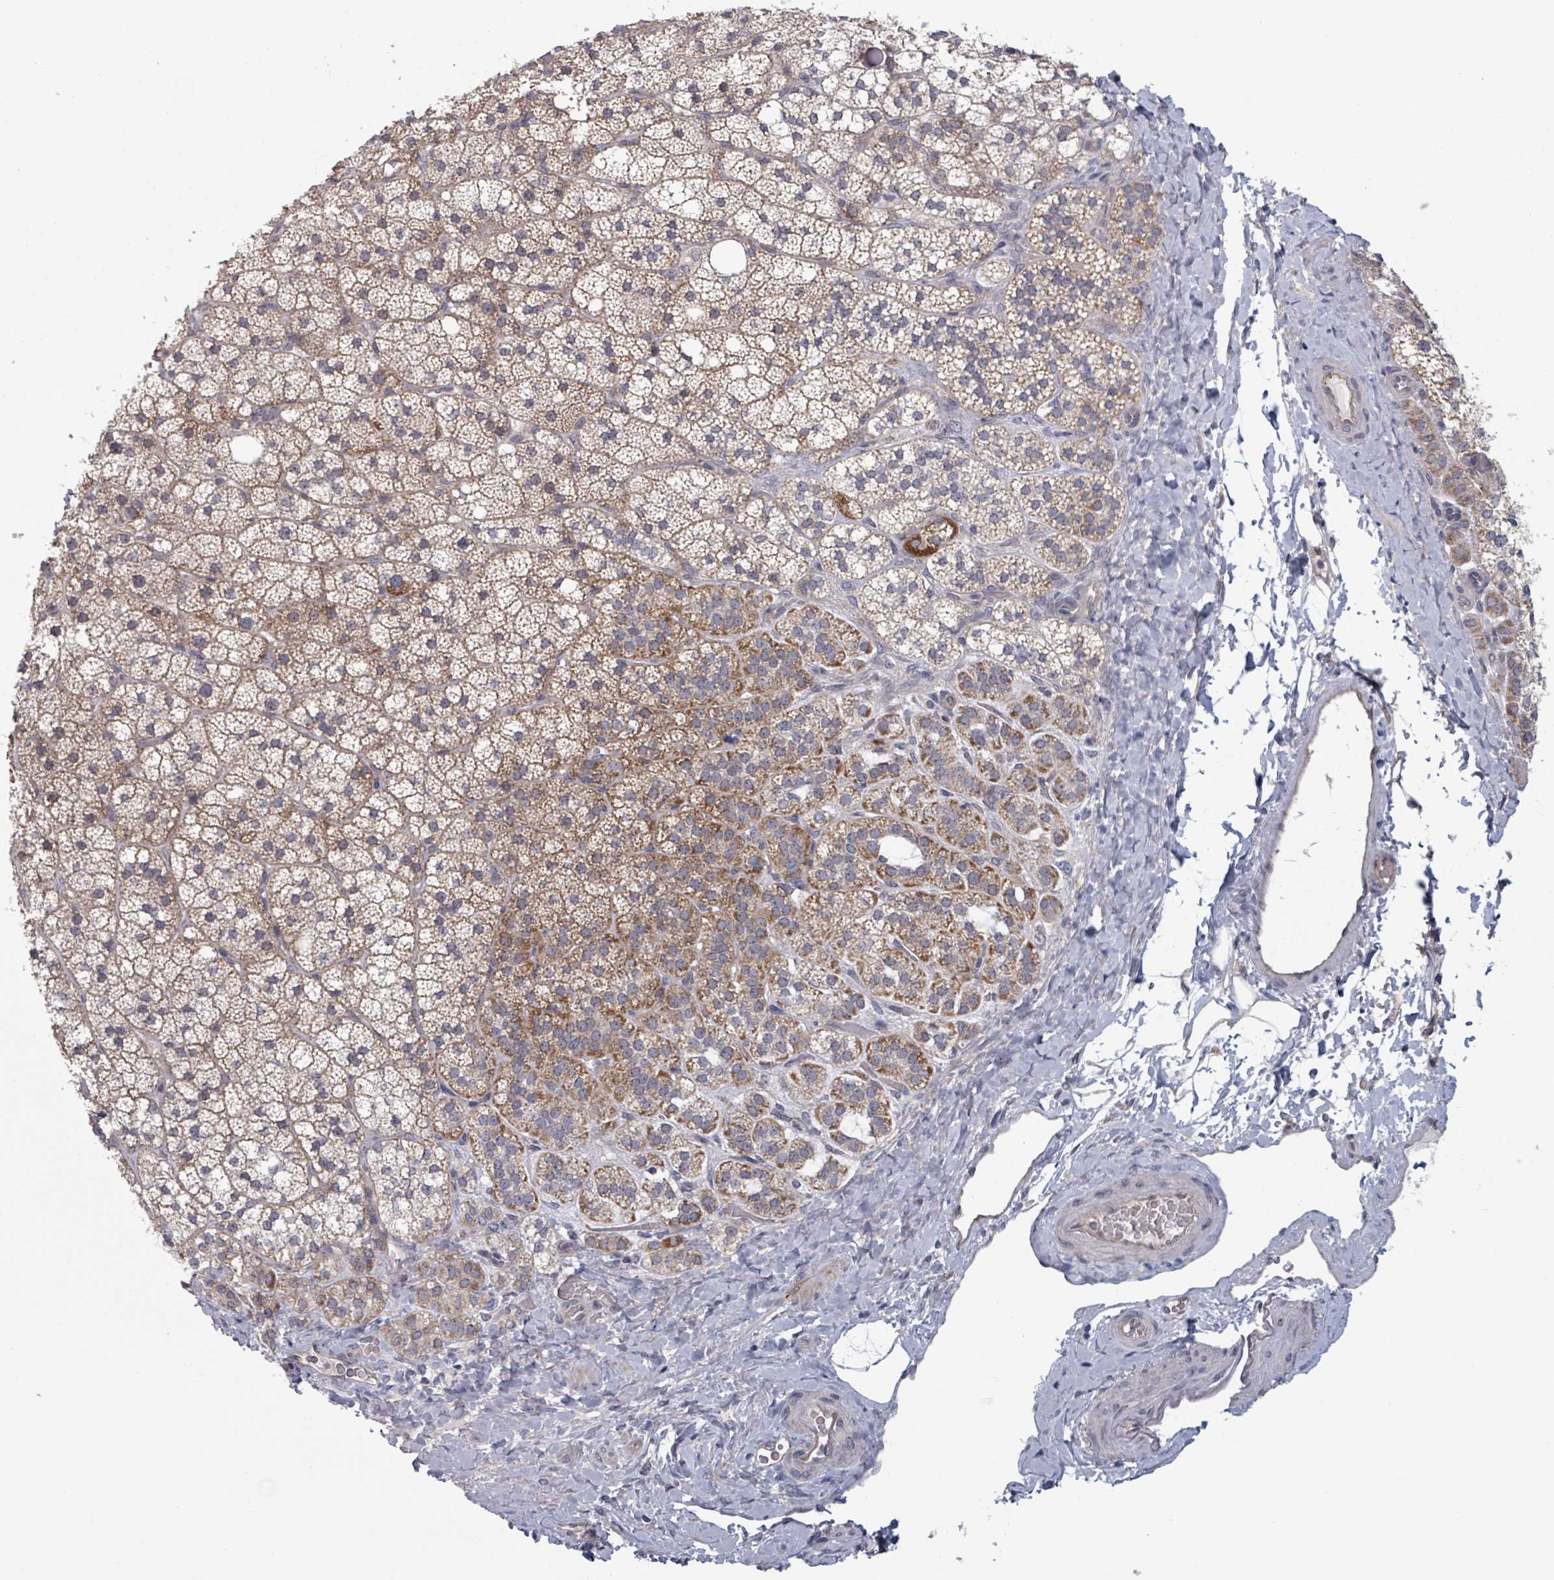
{"staining": {"intensity": "moderate", "quantity": ">75%", "location": "cytoplasmic/membranous"}, "tissue": "adrenal gland", "cell_type": "Glandular cells", "image_type": "normal", "snomed": [{"axis": "morphology", "description": "Normal tissue, NOS"}, {"axis": "topography", "description": "Adrenal gland"}], "caption": "High-magnification brightfield microscopy of unremarkable adrenal gland stained with DAB (3,3'-diaminobenzidine) (brown) and counterstained with hematoxylin (blue). glandular cells exhibit moderate cytoplasmic/membranous staining is appreciated in about>75% of cells.", "gene": "FKBP1A", "patient": {"sex": "male", "age": 53}}